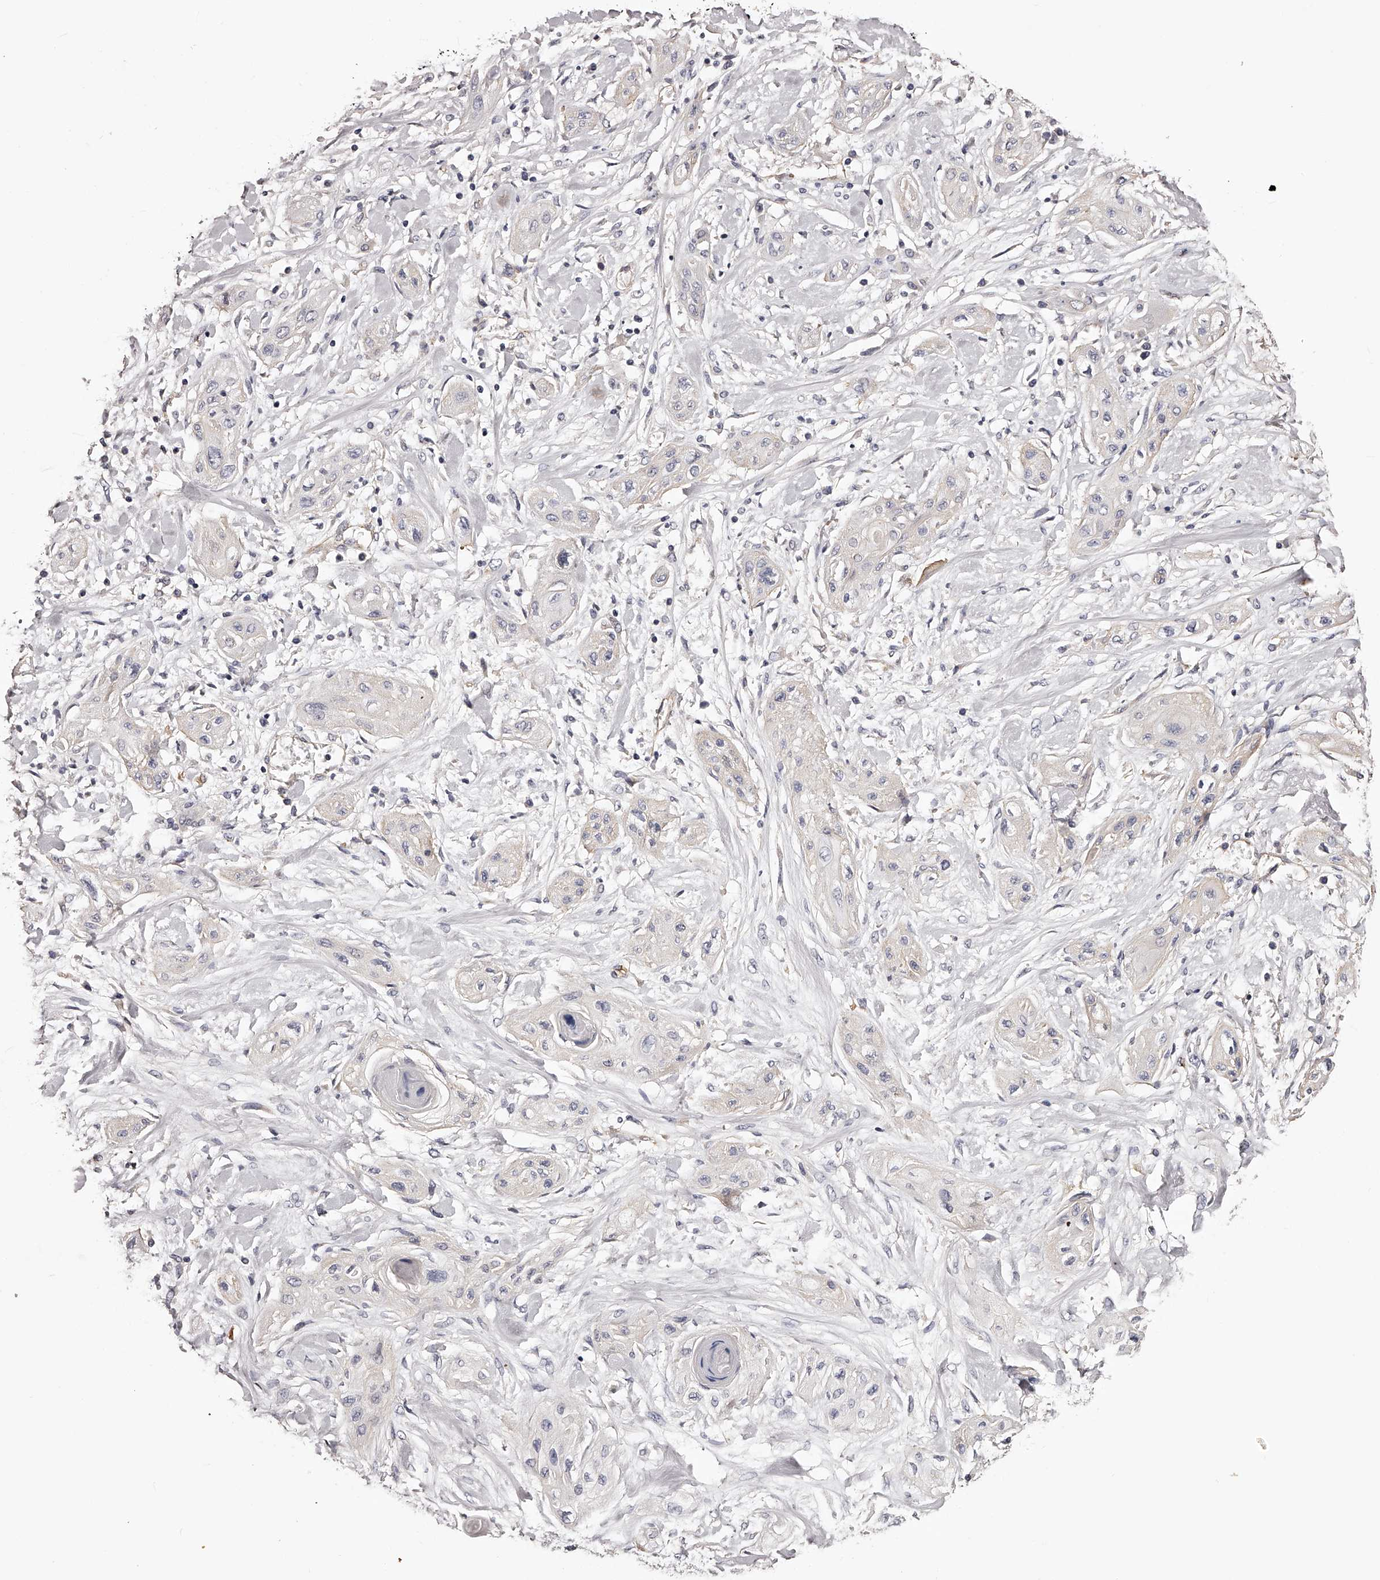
{"staining": {"intensity": "negative", "quantity": "none", "location": "none"}, "tissue": "lung cancer", "cell_type": "Tumor cells", "image_type": "cancer", "snomed": [{"axis": "morphology", "description": "Squamous cell carcinoma, NOS"}, {"axis": "topography", "description": "Lung"}], "caption": "This is an immunohistochemistry (IHC) image of human lung cancer. There is no staining in tumor cells.", "gene": "LTV1", "patient": {"sex": "female", "age": 47}}